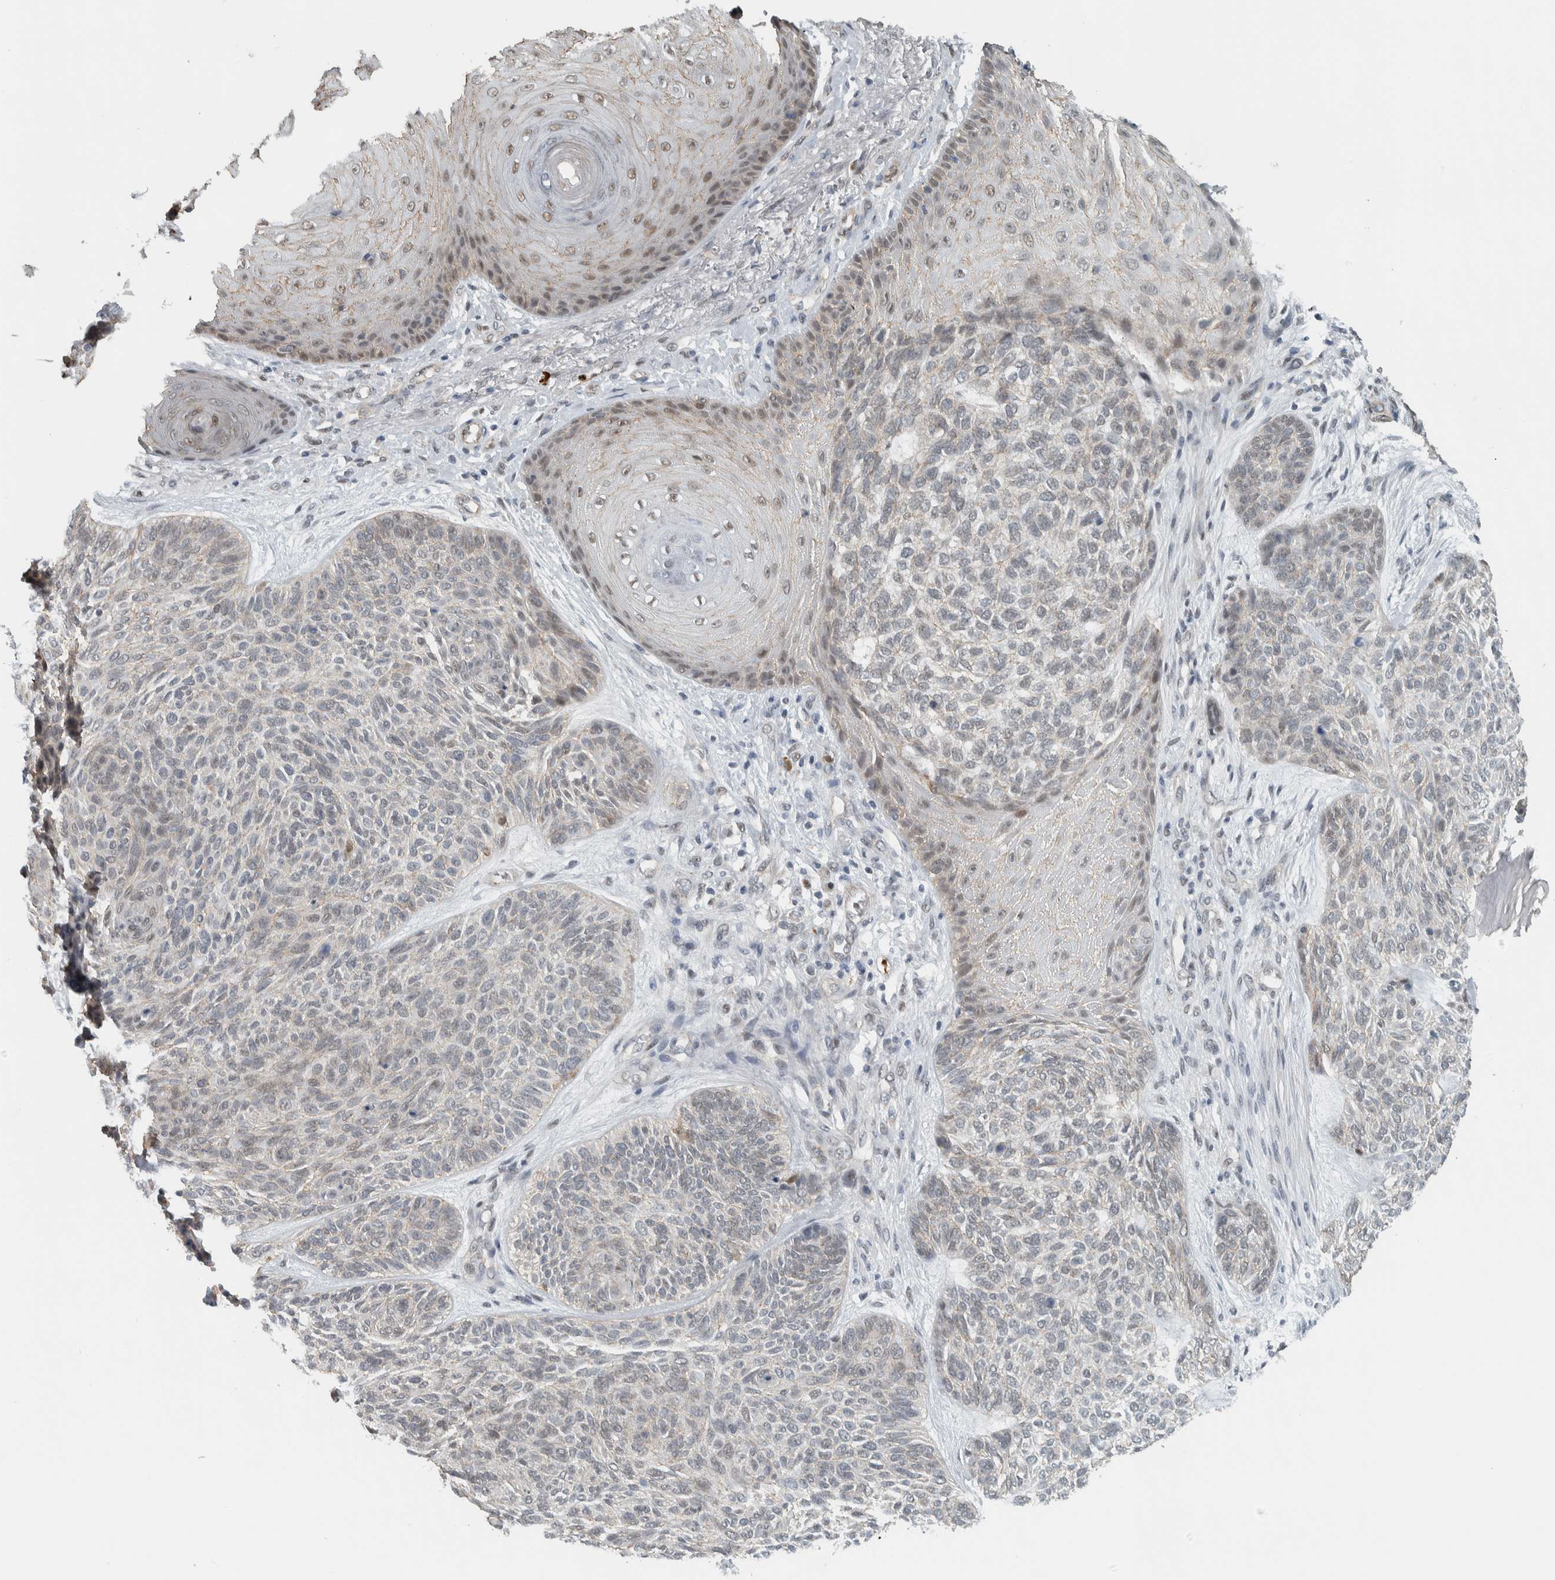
{"staining": {"intensity": "negative", "quantity": "none", "location": "none"}, "tissue": "skin cancer", "cell_type": "Tumor cells", "image_type": "cancer", "snomed": [{"axis": "morphology", "description": "Basal cell carcinoma"}, {"axis": "topography", "description": "Skin"}], "caption": "Tumor cells are negative for protein expression in human skin cancer. The staining was performed using DAB to visualize the protein expression in brown, while the nuclei were stained in blue with hematoxylin (Magnification: 20x).", "gene": "ADPRM", "patient": {"sex": "male", "age": 55}}